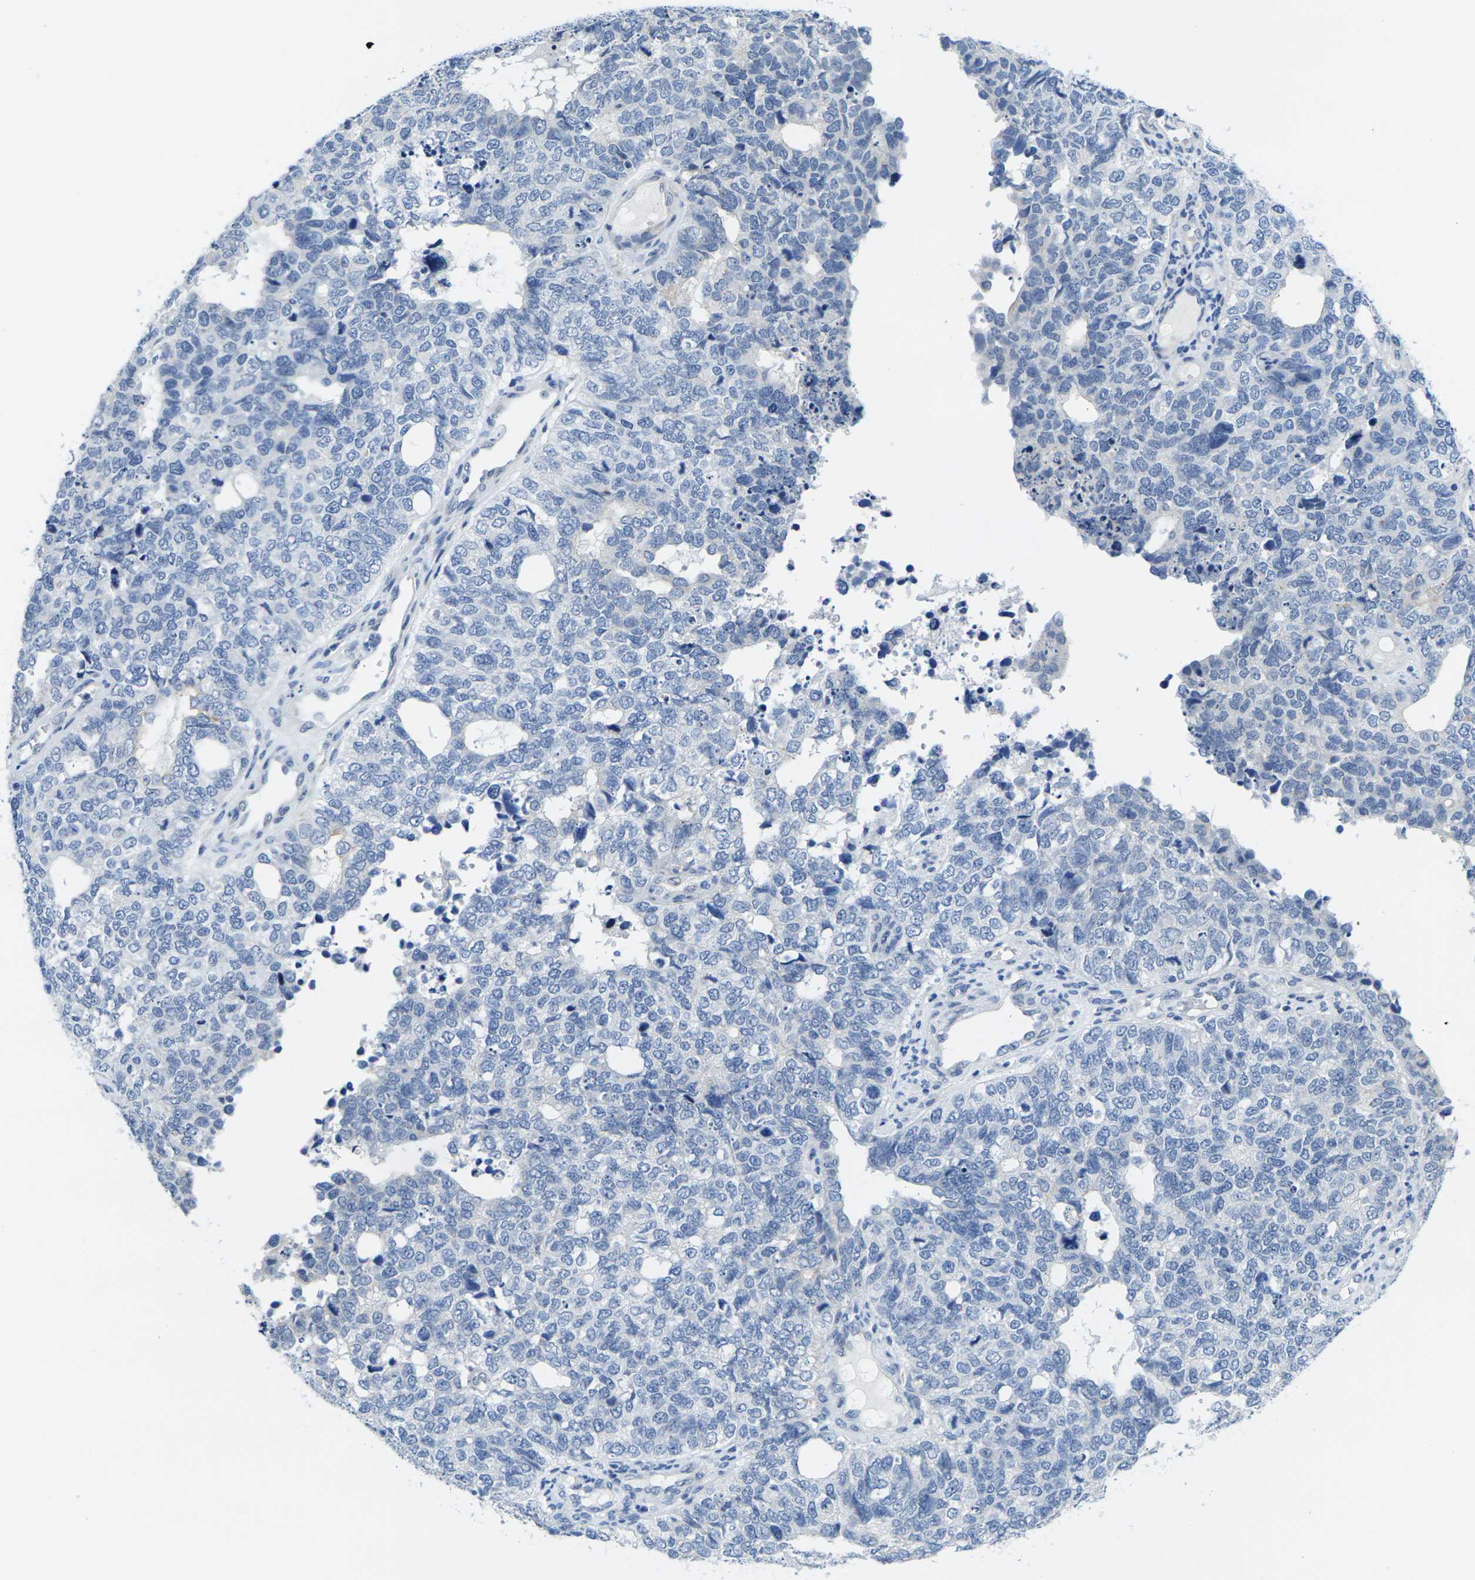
{"staining": {"intensity": "negative", "quantity": "none", "location": "none"}, "tissue": "cervical cancer", "cell_type": "Tumor cells", "image_type": "cancer", "snomed": [{"axis": "morphology", "description": "Squamous cell carcinoma, NOS"}, {"axis": "topography", "description": "Cervix"}], "caption": "The micrograph shows no significant expression in tumor cells of cervical cancer.", "gene": "CRK", "patient": {"sex": "female", "age": 63}}